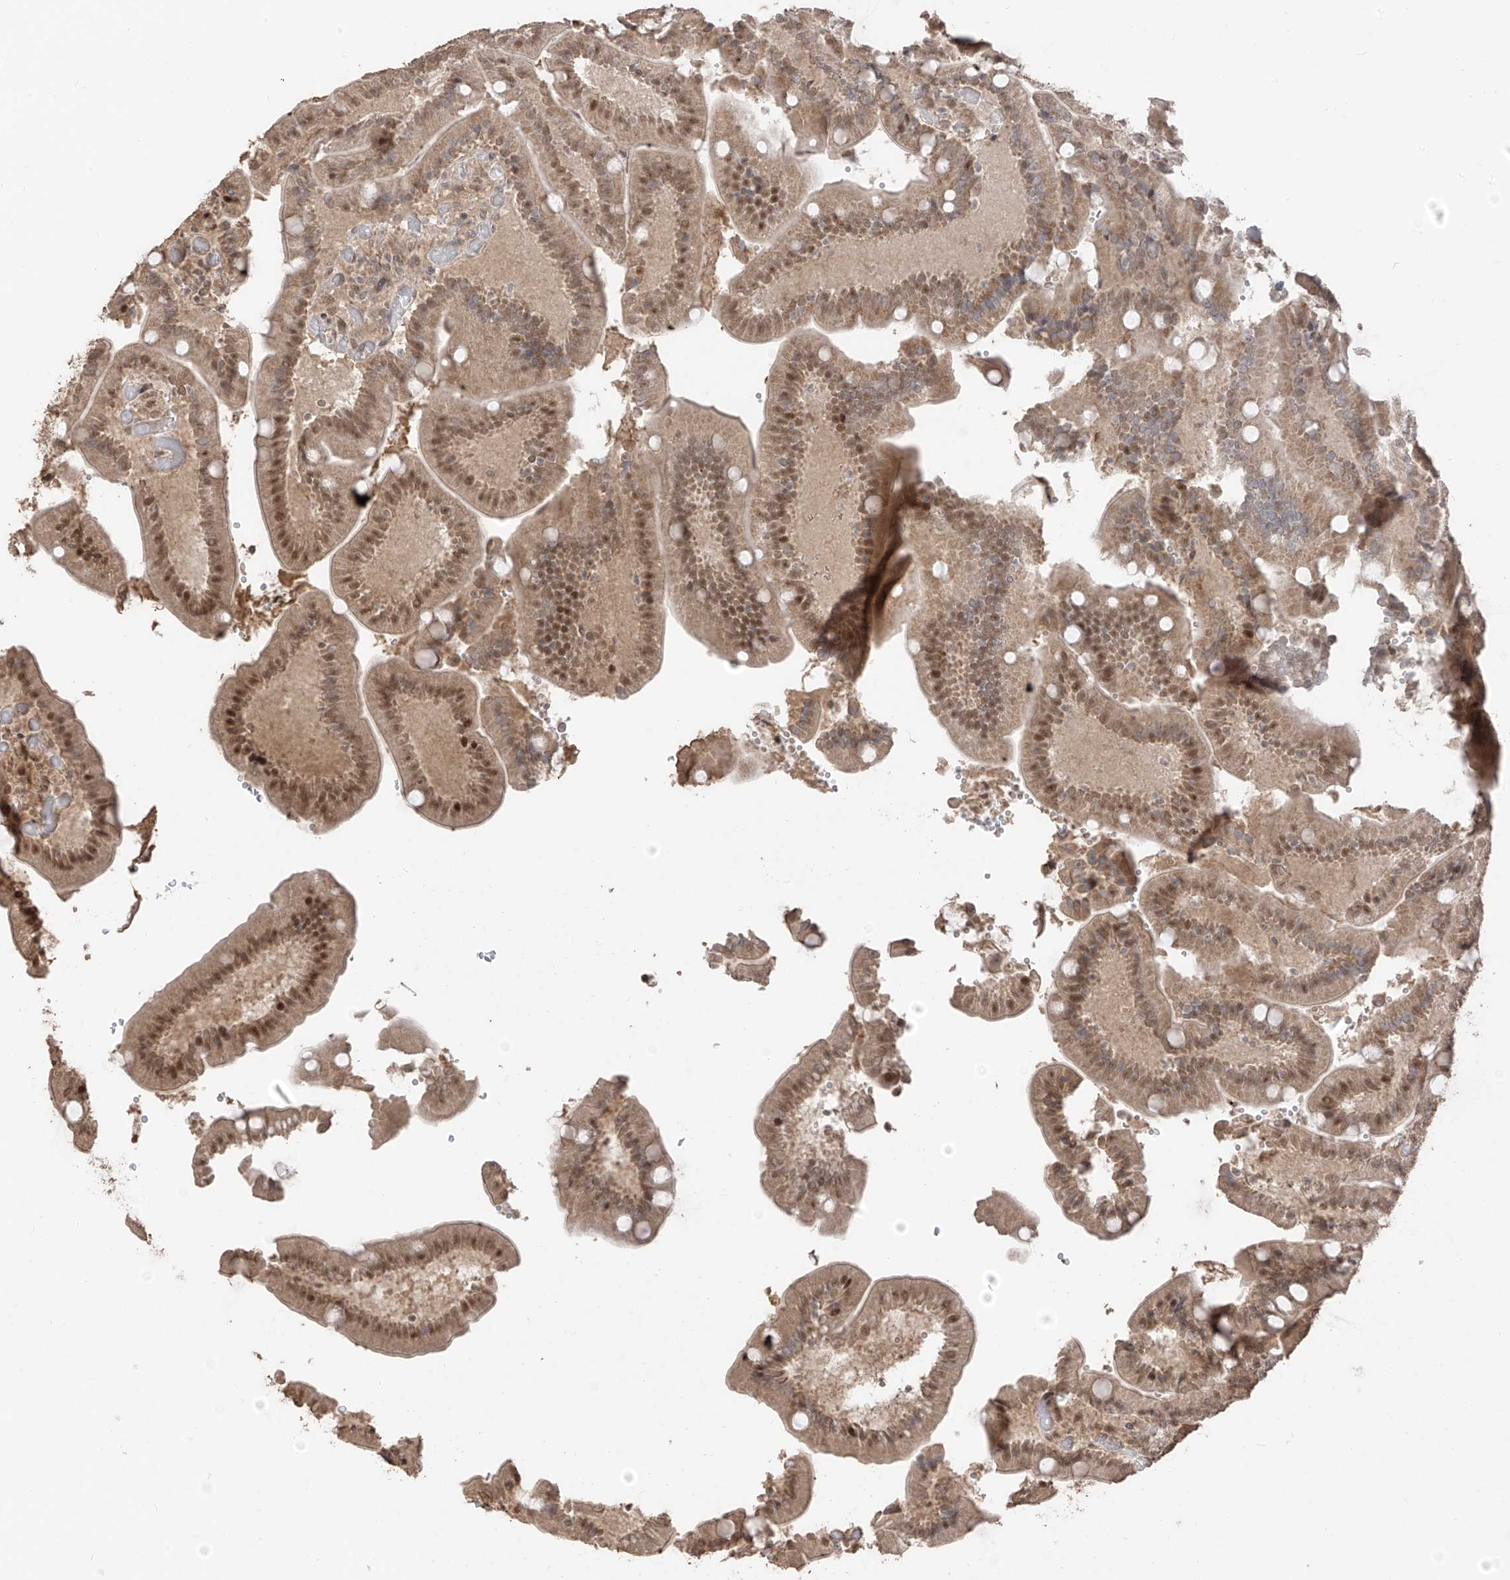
{"staining": {"intensity": "moderate", "quantity": "25%-75%", "location": "cytoplasmic/membranous,nuclear"}, "tissue": "duodenum", "cell_type": "Glandular cells", "image_type": "normal", "snomed": [{"axis": "morphology", "description": "Normal tissue, NOS"}, {"axis": "topography", "description": "Duodenum"}], "caption": "Brown immunohistochemical staining in unremarkable duodenum exhibits moderate cytoplasmic/membranous,nuclear positivity in about 25%-75% of glandular cells. Immunohistochemistry stains the protein in brown and the nuclei are stained blue.", "gene": "COLGALT2", "patient": {"sex": "female", "age": 62}}